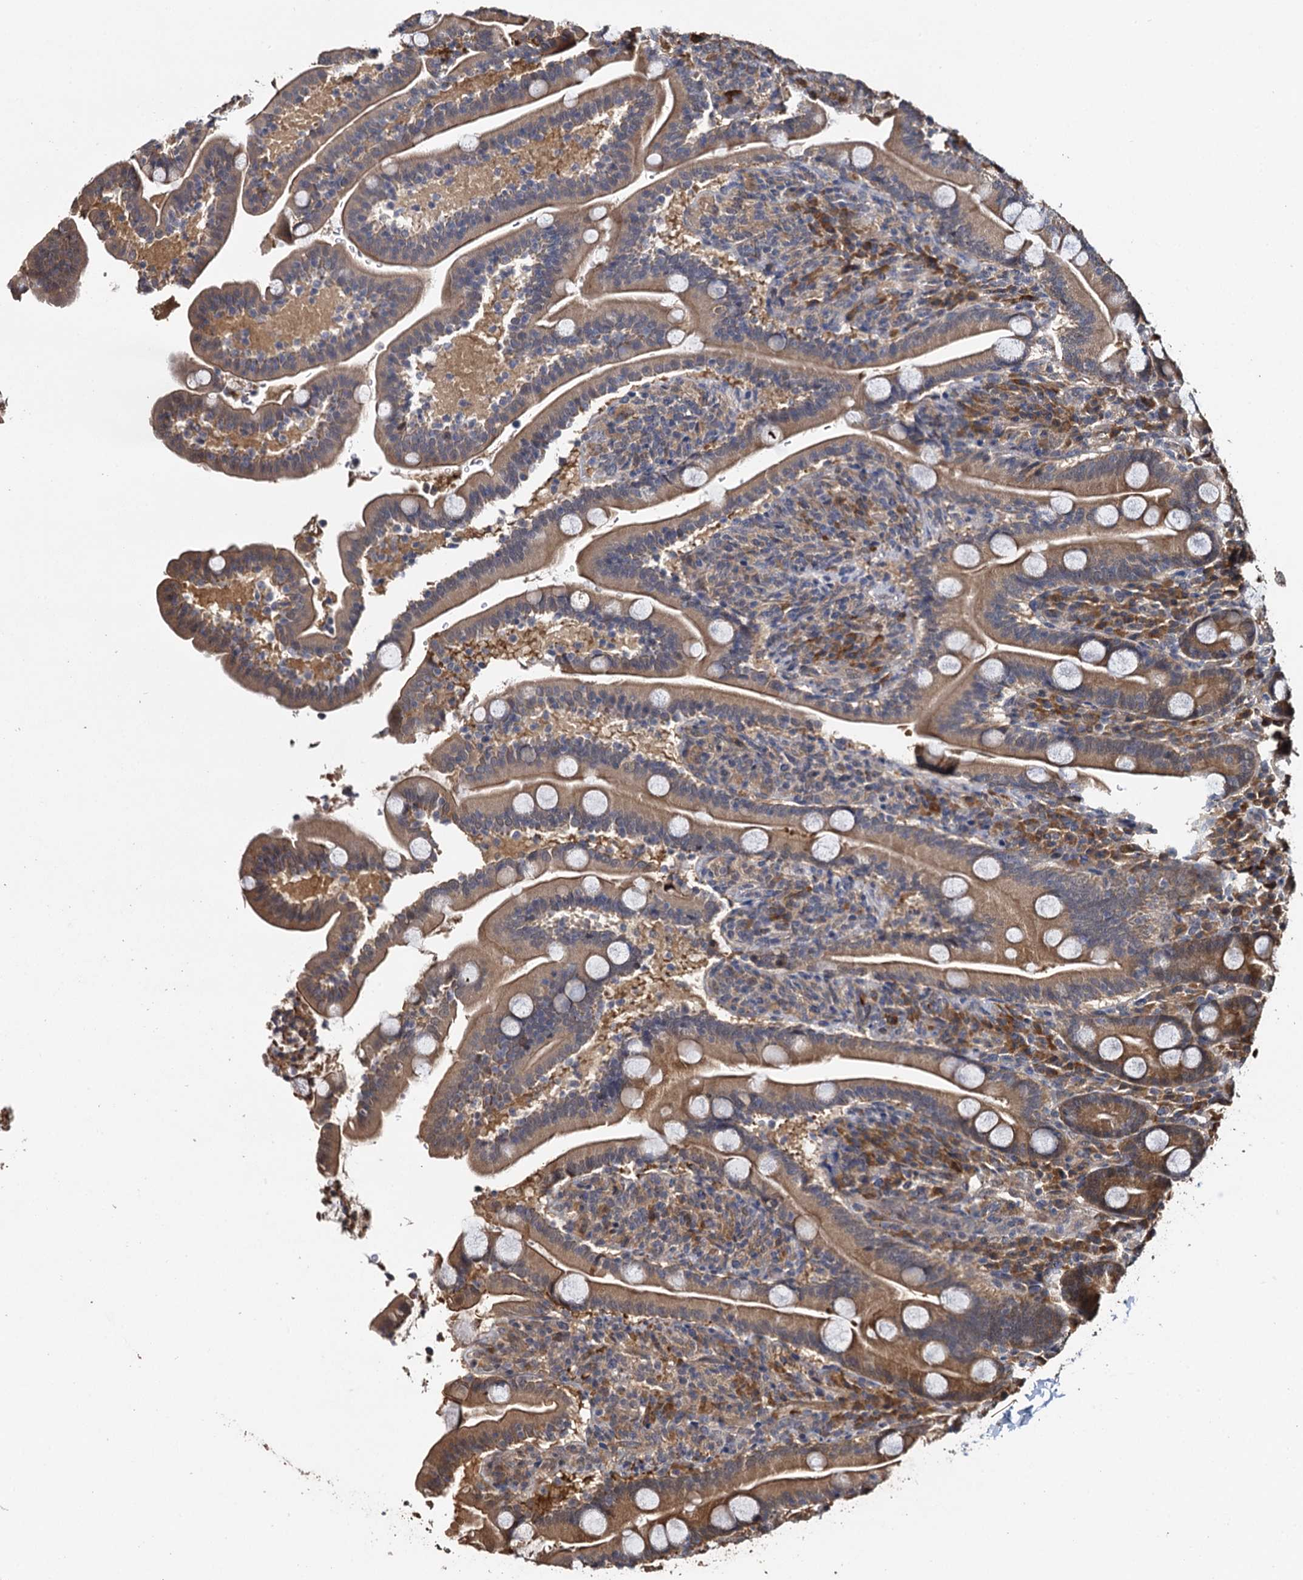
{"staining": {"intensity": "moderate", "quantity": "25%-75%", "location": "cytoplasmic/membranous"}, "tissue": "duodenum", "cell_type": "Glandular cells", "image_type": "normal", "snomed": [{"axis": "morphology", "description": "Normal tissue, NOS"}, {"axis": "topography", "description": "Duodenum"}], "caption": "Immunohistochemical staining of normal duodenum displays moderate cytoplasmic/membranous protein positivity in approximately 25%-75% of glandular cells. (Brightfield microscopy of DAB IHC at high magnification).", "gene": "SLC46A3", "patient": {"sex": "male", "age": 35}}